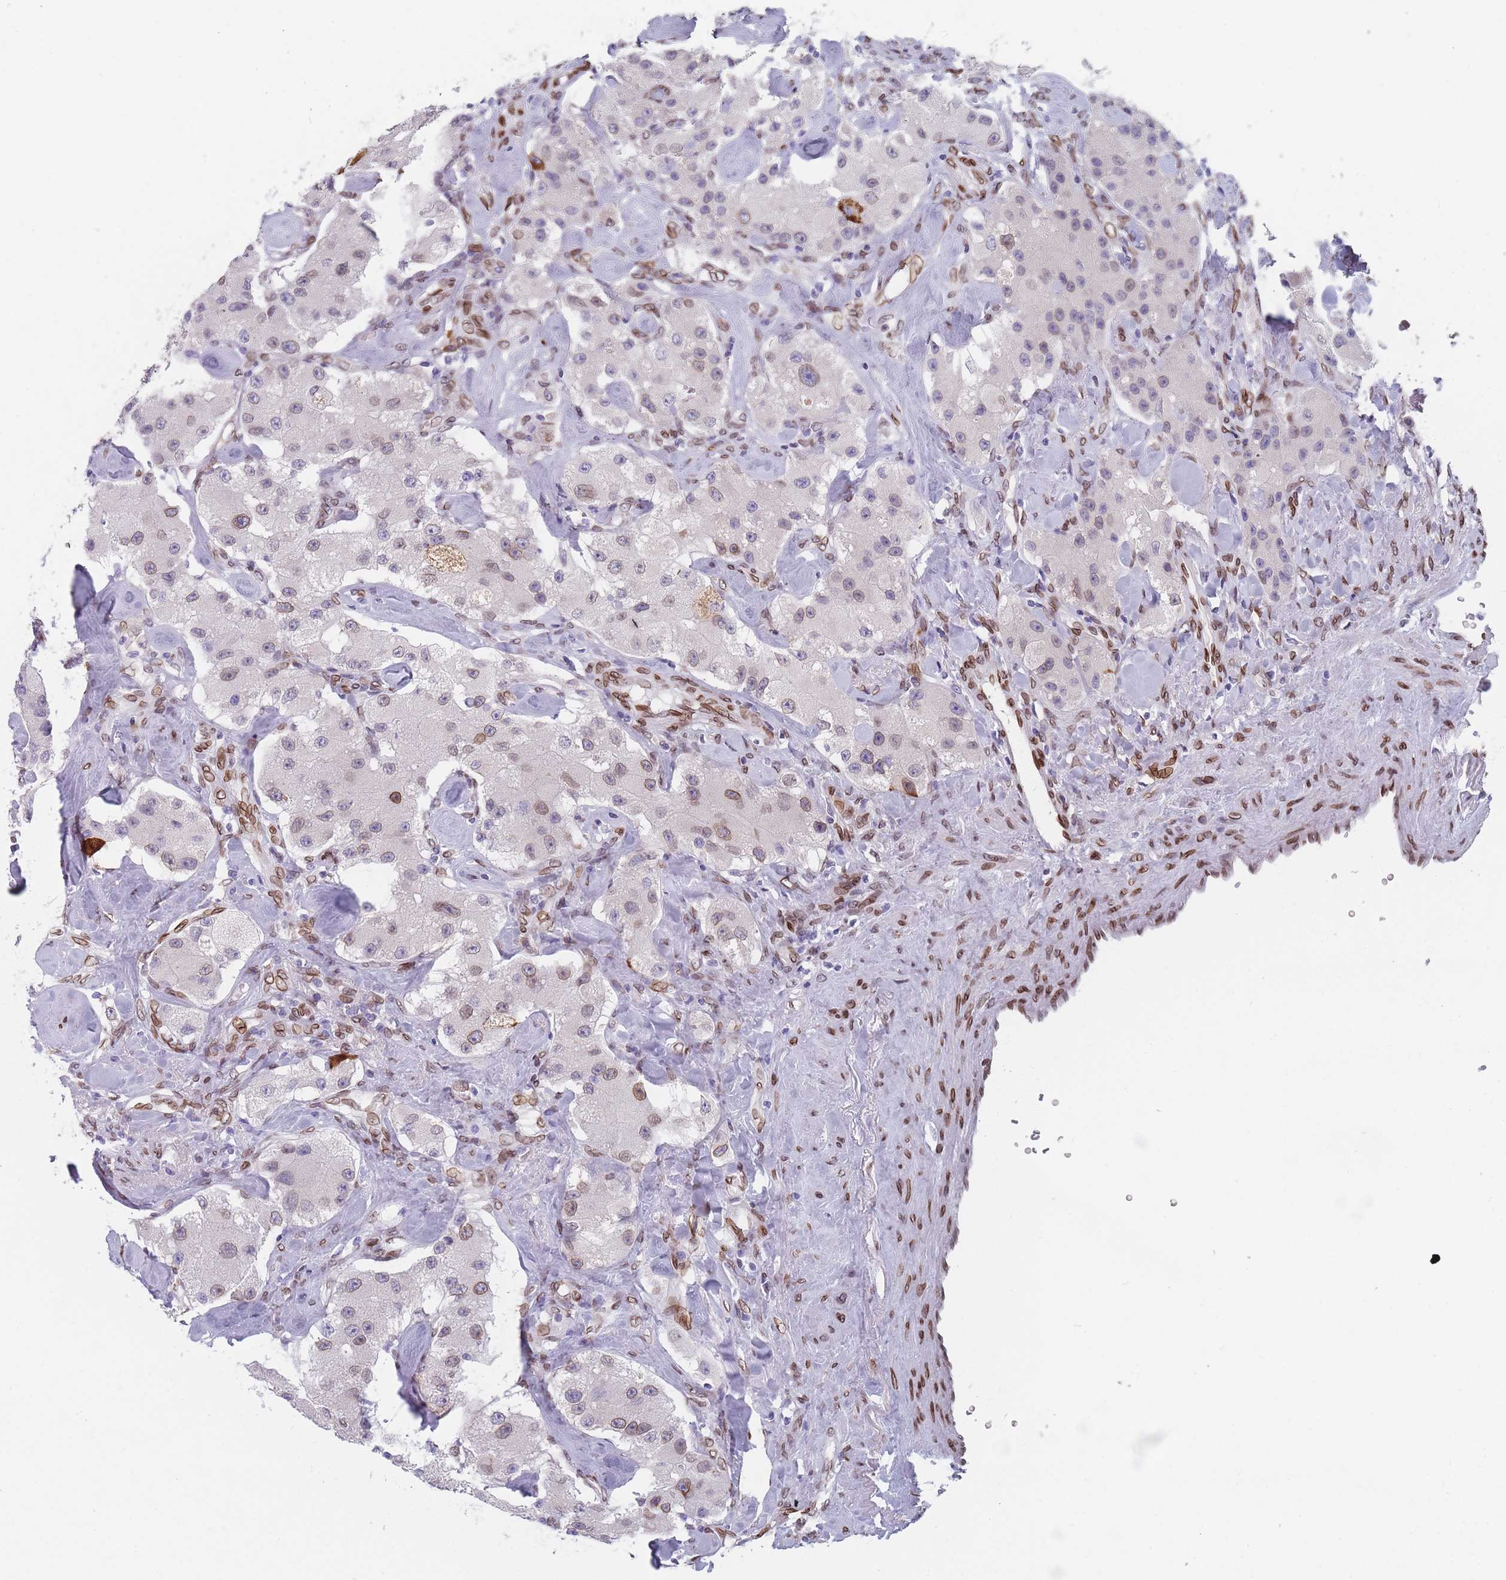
{"staining": {"intensity": "moderate", "quantity": "<25%", "location": "cytoplasmic/membranous,nuclear"}, "tissue": "carcinoid", "cell_type": "Tumor cells", "image_type": "cancer", "snomed": [{"axis": "morphology", "description": "Carcinoid, malignant, NOS"}, {"axis": "topography", "description": "Pancreas"}], "caption": "A photomicrograph showing moderate cytoplasmic/membranous and nuclear positivity in about <25% of tumor cells in carcinoid, as visualized by brown immunohistochemical staining.", "gene": "ZBTB1", "patient": {"sex": "male", "age": 41}}